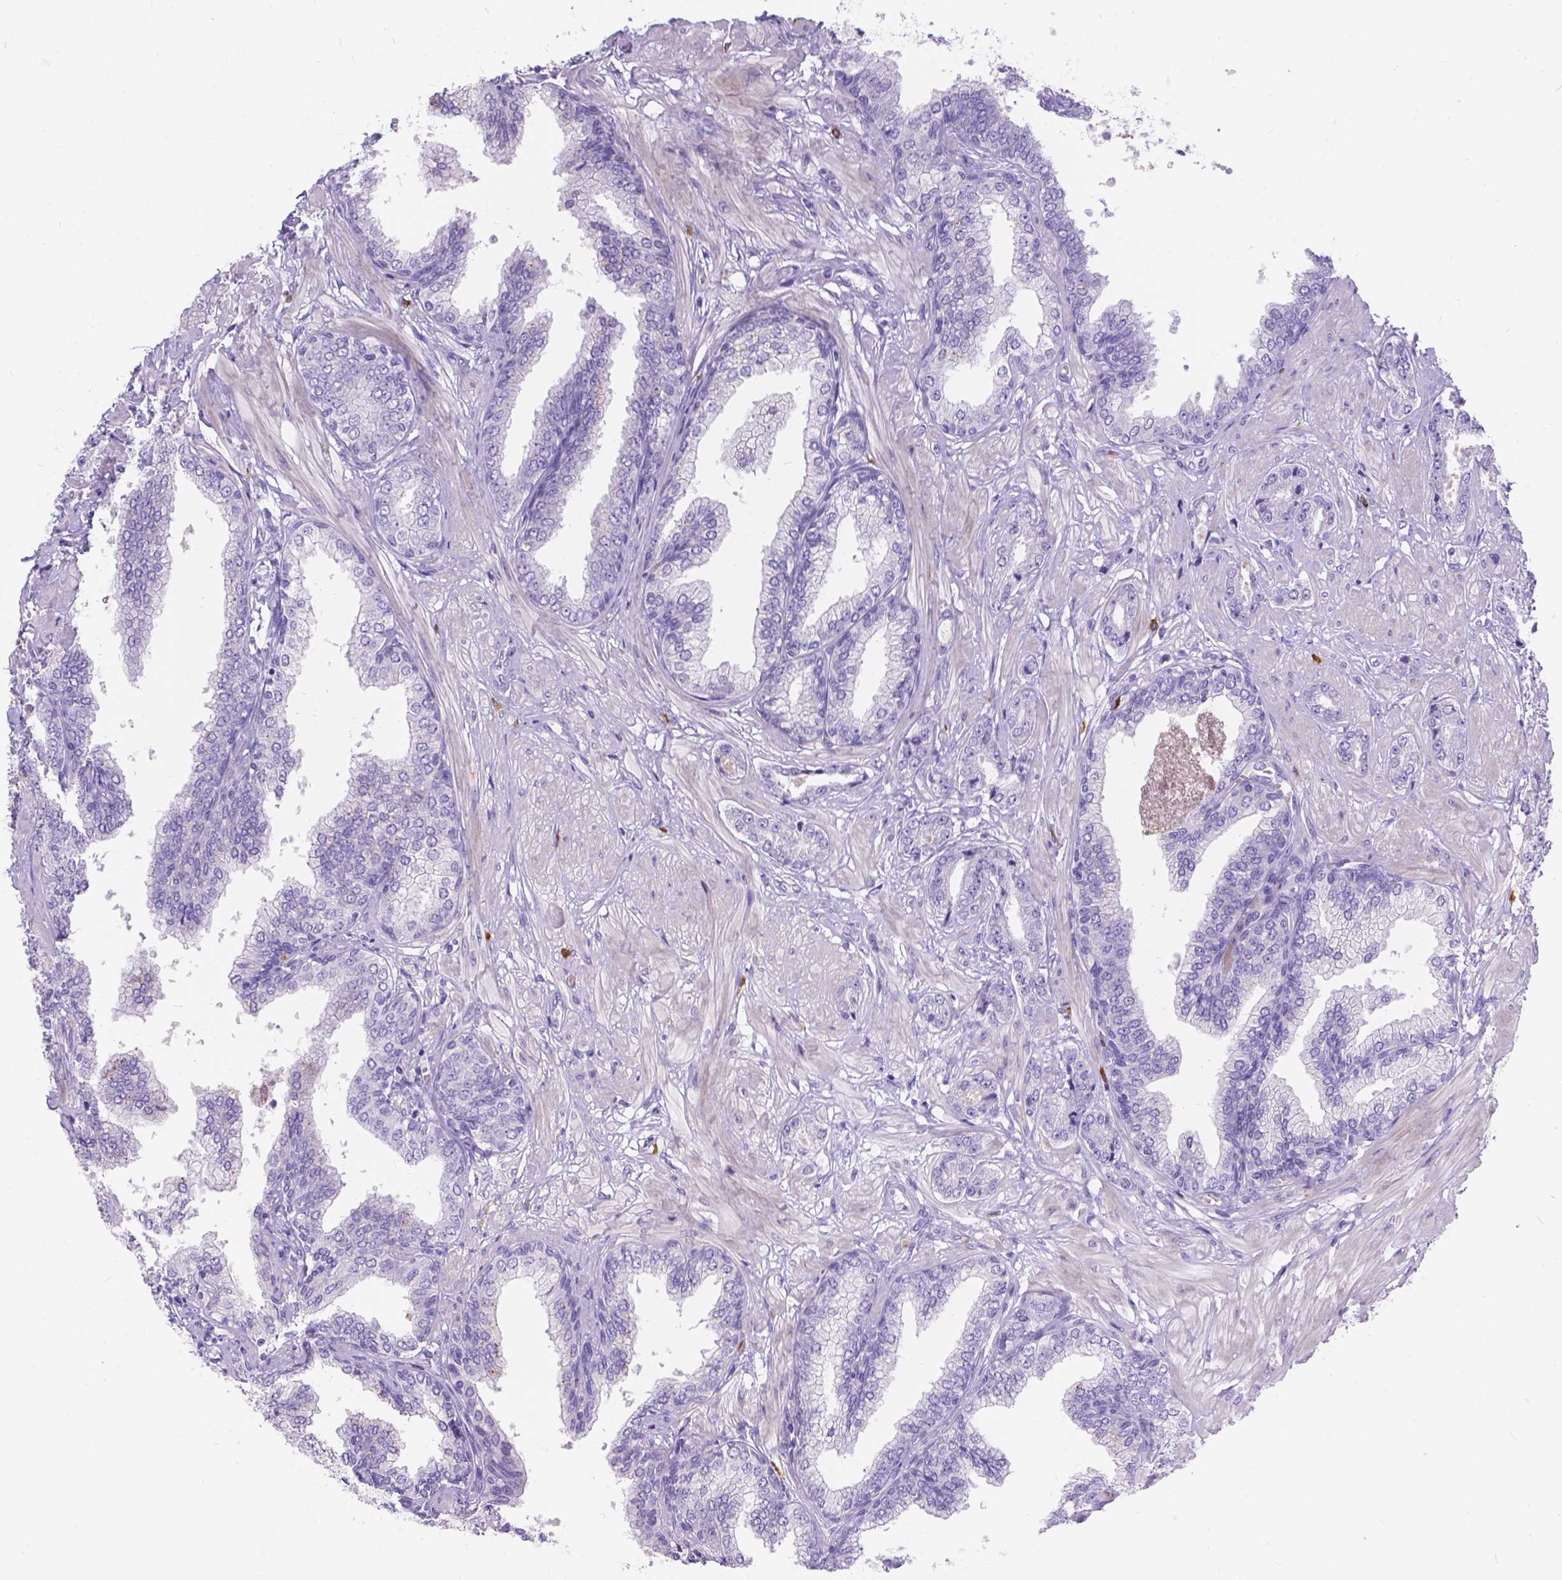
{"staining": {"intensity": "negative", "quantity": "none", "location": "none"}, "tissue": "prostate cancer", "cell_type": "Tumor cells", "image_type": "cancer", "snomed": [{"axis": "morphology", "description": "Adenocarcinoma, Low grade"}, {"axis": "topography", "description": "Prostate"}], "caption": "Immunohistochemistry (IHC) of human prostate adenocarcinoma (low-grade) shows no positivity in tumor cells.", "gene": "GNRHR", "patient": {"sex": "male", "age": 55}}